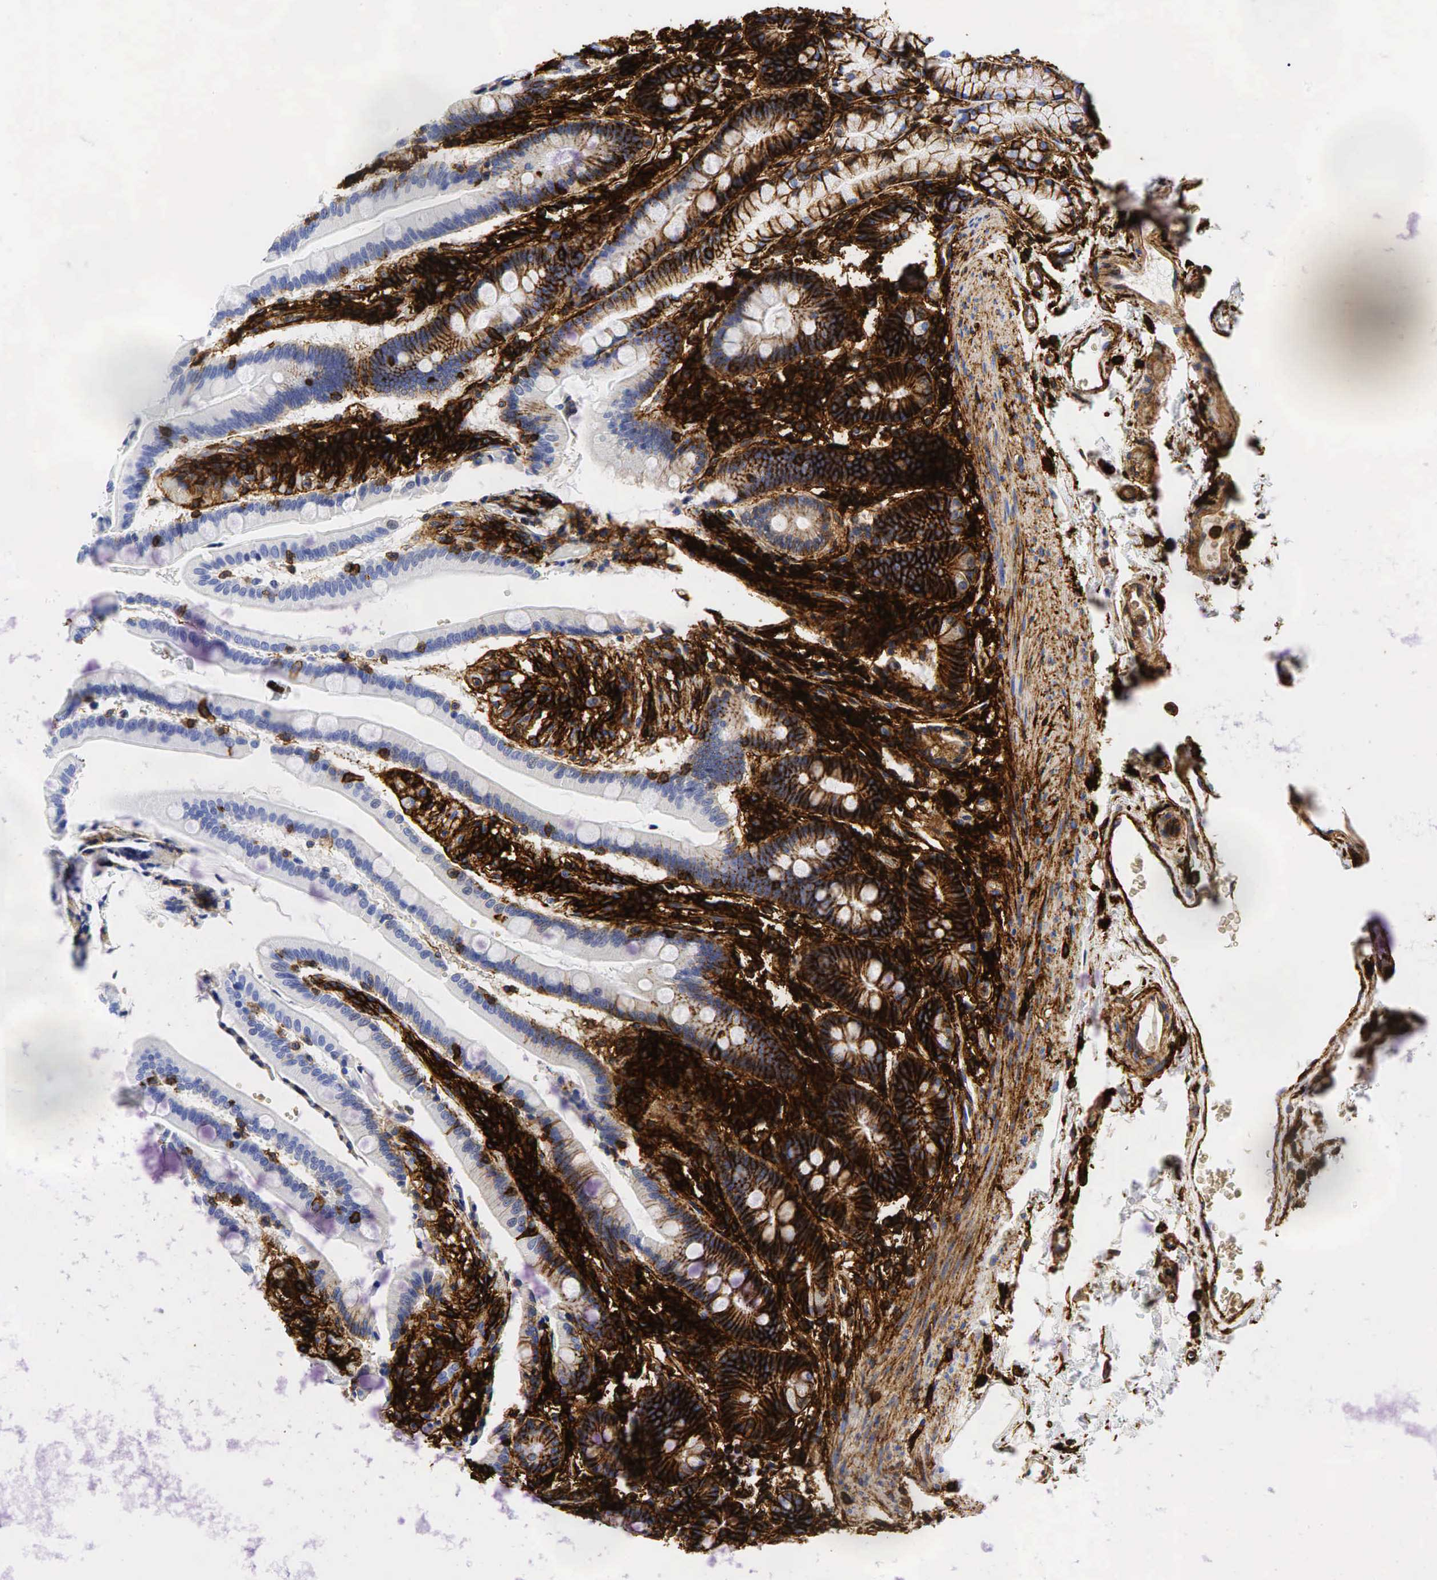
{"staining": {"intensity": "strong", "quantity": "25%-75%", "location": "cytoplasmic/membranous"}, "tissue": "duodenum", "cell_type": "Glandular cells", "image_type": "normal", "snomed": [{"axis": "morphology", "description": "Normal tissue, NOS"}, {"axis": "topography", "description": "Duodenum"}], "caption": "Duodenum stained with DAB (3,3'-diaminobenzidine) IHC shows high levels of strong cytoplasmic/membranous staining in approximately 25%-75% of glandular cells. (Brightfield microscopy of DAB IHC at high magnification).", "gene": "CD44", "patient": {"sex": "female", "age": 77}}